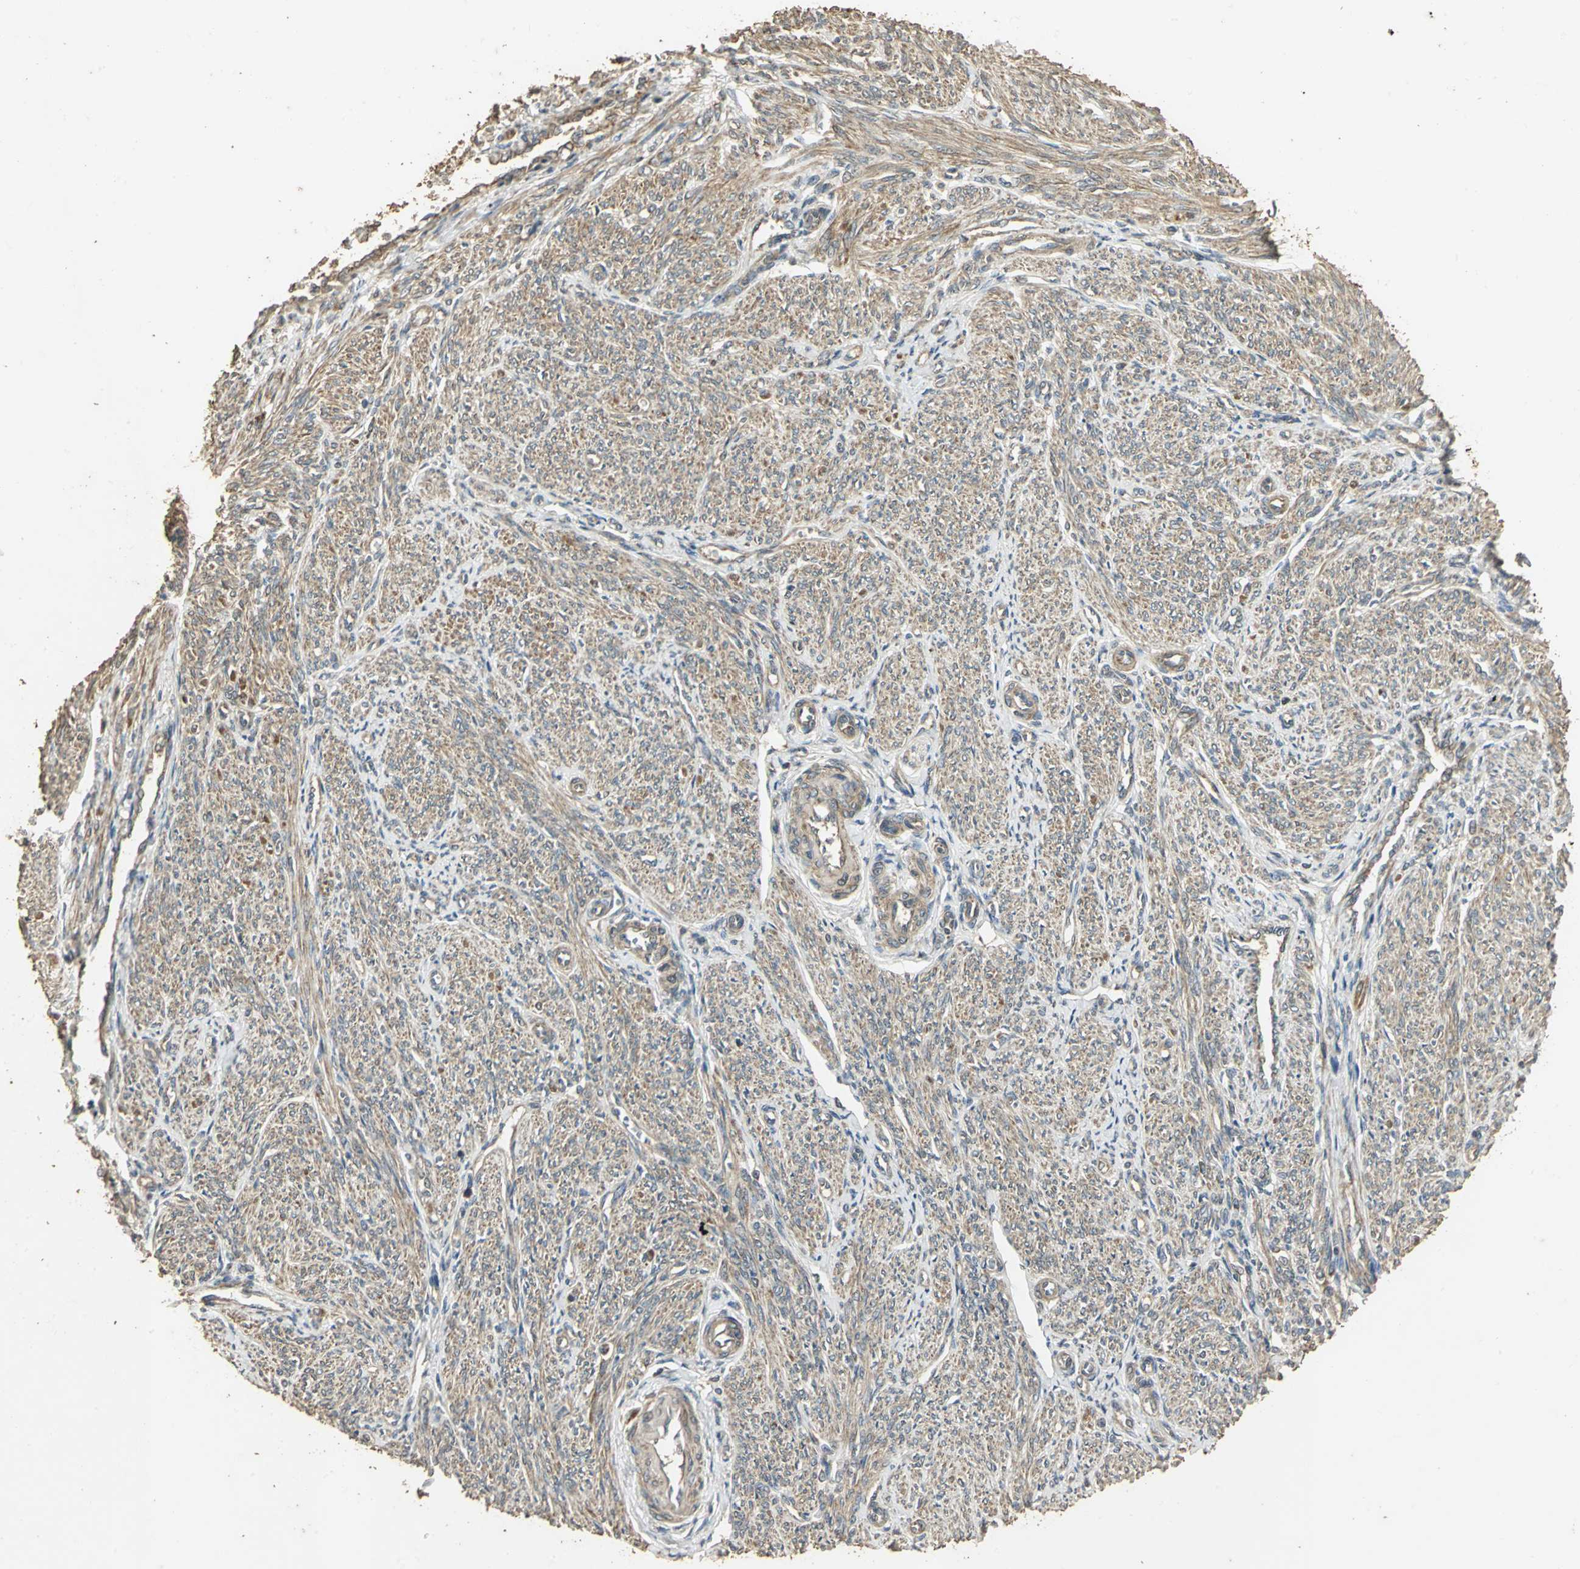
{"staining": {"intensity": "moderate", "quantity": "25%-75%", "location": "cytoplasmic/membranous"}, "tissue": "smooth muscle", "cell_type": "Smooth muscle cells", "image_type": "normal", "snomed": [{"axis": "morphology", "description": "Normal tissue, NOS"}, {"axis": "topography", "description": "Smooth muscle"}], "caption": "High-magnification brightfield microscopy of unremarkable smooth muscle stained with DAB (3,3'-diaminobenzidine) (brown) and counterstained with hematoxylin (blue). smooth muscle cells exhibit moderate cytoplasmic/membranous staining is seen in approximately25%-75% of cells.", "gene": "KANK1", "patient": {"sex": "female", "age": 65}}